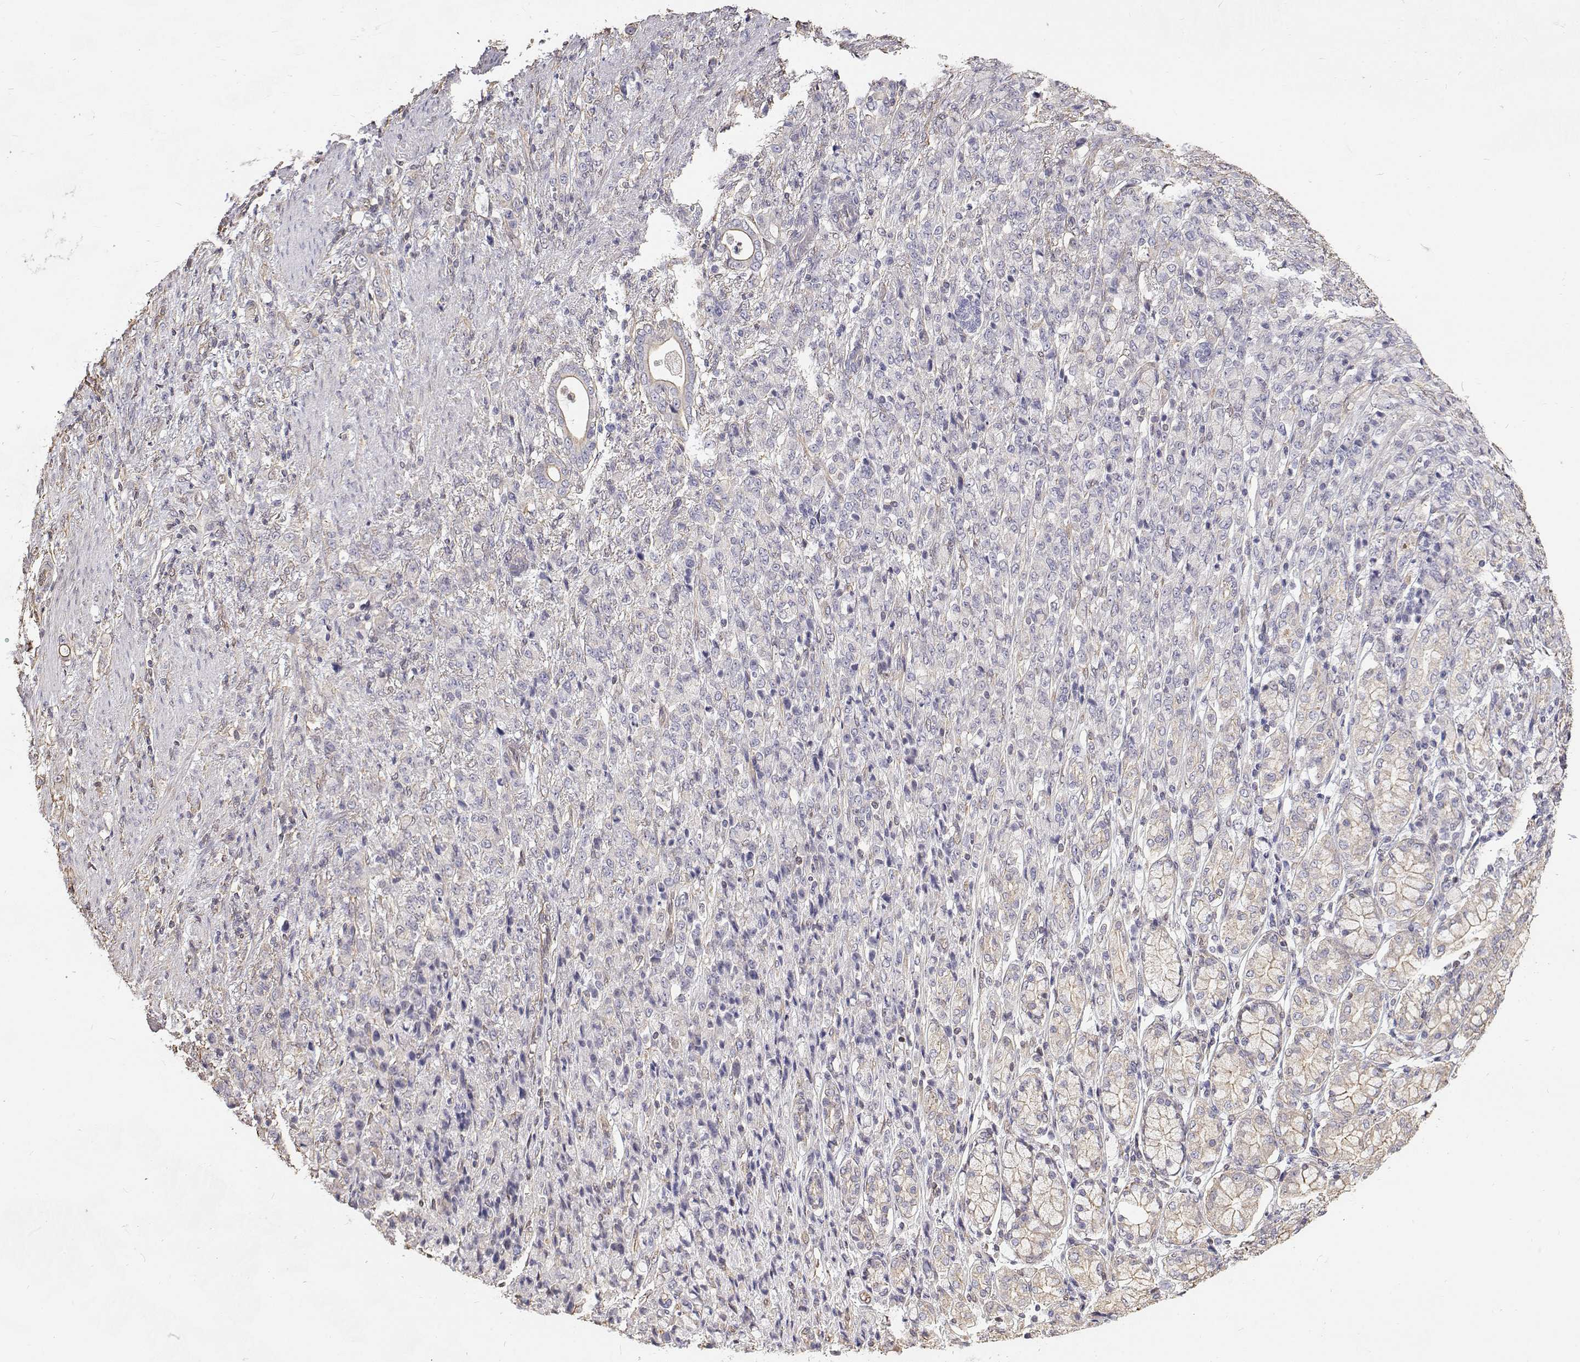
{"staining": {"intensity": "negative", "quantity": "none", "location": "none"}, "tissue": "stomach cancer", "cell_type": "Tumor cells", "image_type": "cancer", "snomed": [{"axis": "morphology", "description": "Adenocarcinoma, NOS"}, {"axis": "topography", "description": "Stomach"}], "caption": "A micrograph of stomach adenocarcinoma stained for a protein shows no brown staining in tumor cells.", "gene": "GSDMA", "patient": {"sex": "female", "age": 79}}